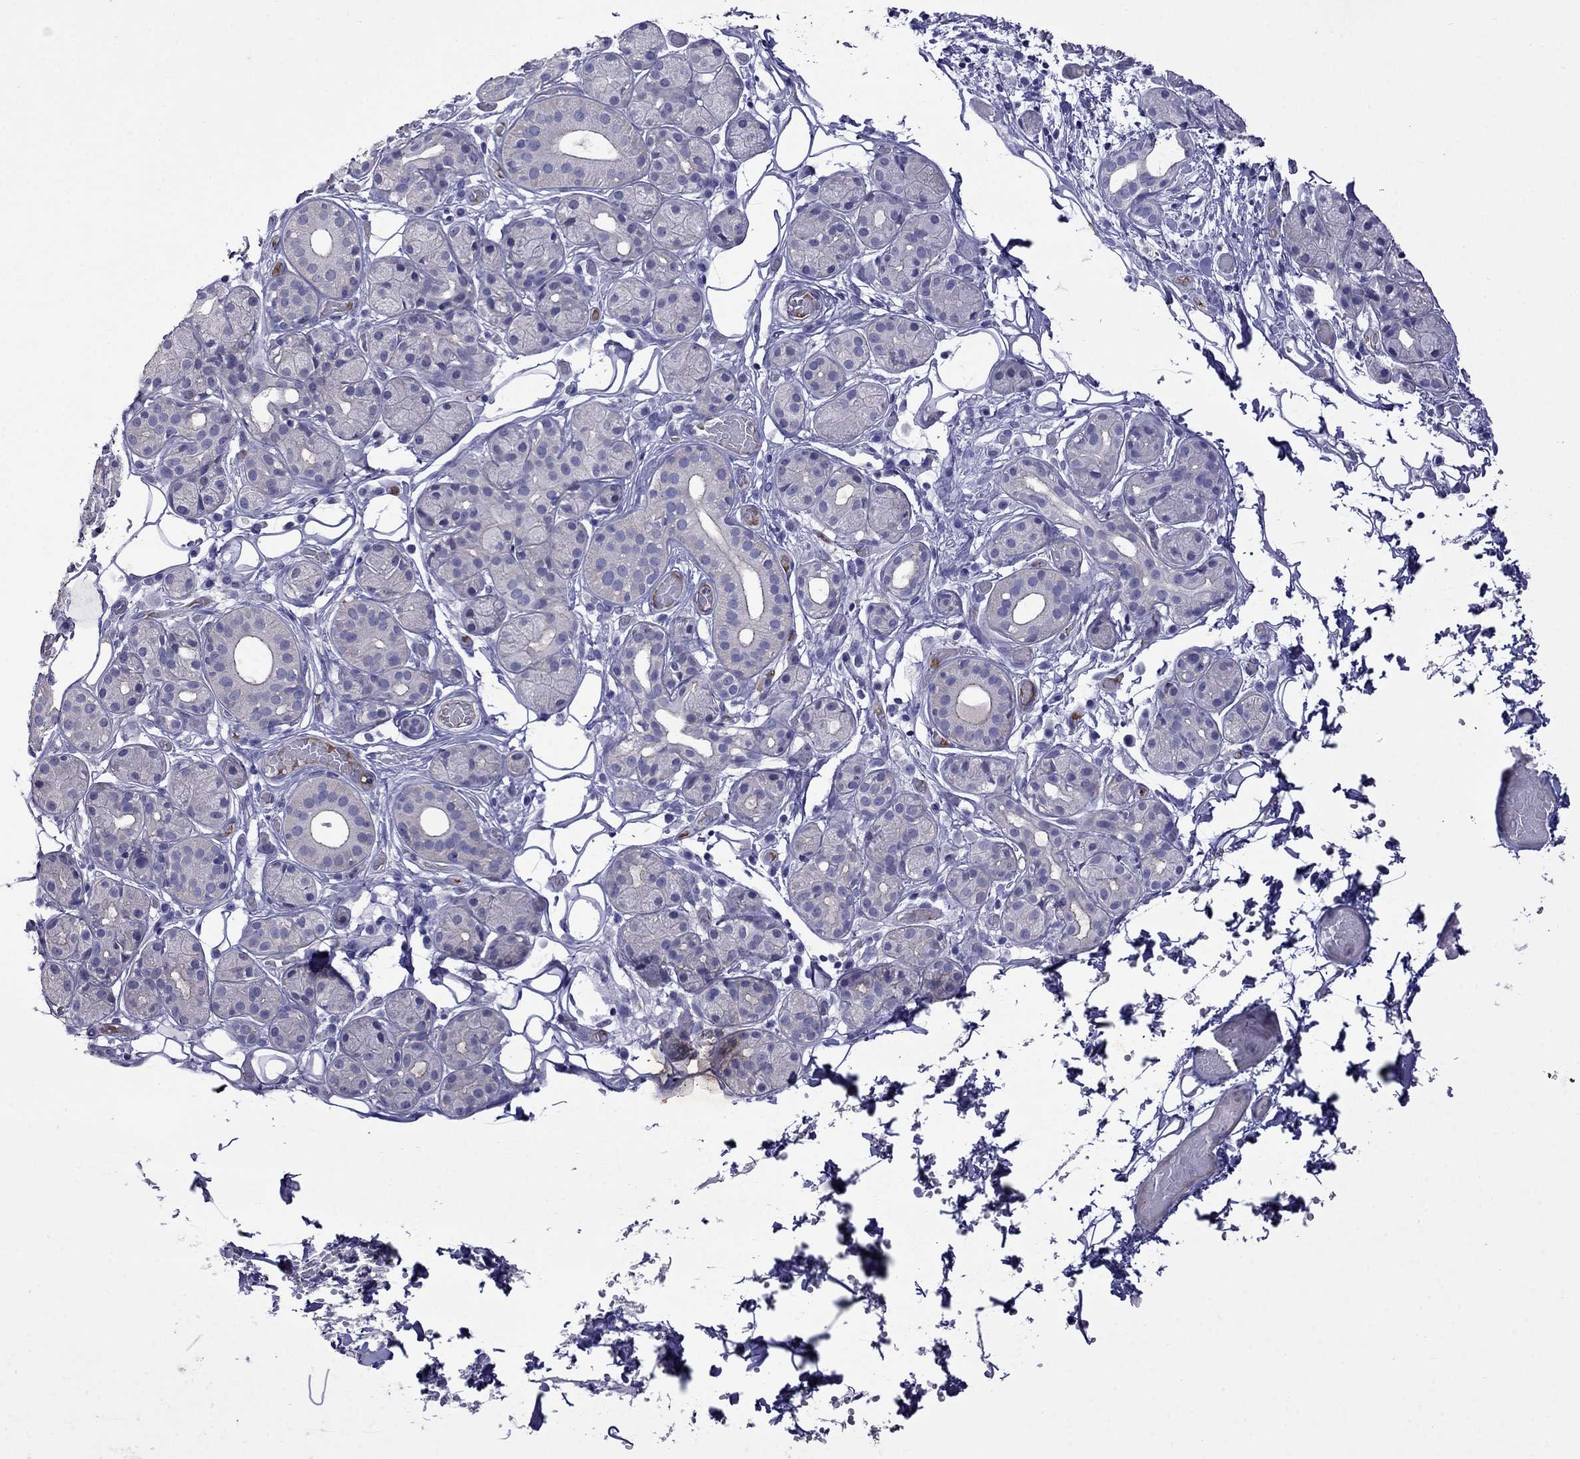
{"staining": {"intensity": "negative", "quantity": "none", "location": "none"}, "tissue": "salivary gland", "cell_type": "Glandular cells", "image_type": "normal", "snomed": [{"axis": "morphology", "description": "Normal tissue, NOS"}, {"axis": "topography", "description": "Salivary gland"}, {"axis": "topography", "description": "Peripheral nerve tissue"}], "caption": "This is an IHC micrograph of unremarkable salivary gland. There is no positivity in glandular cells.", "gene": "STAR", "patient": {"sex": "male", "age": 71}}